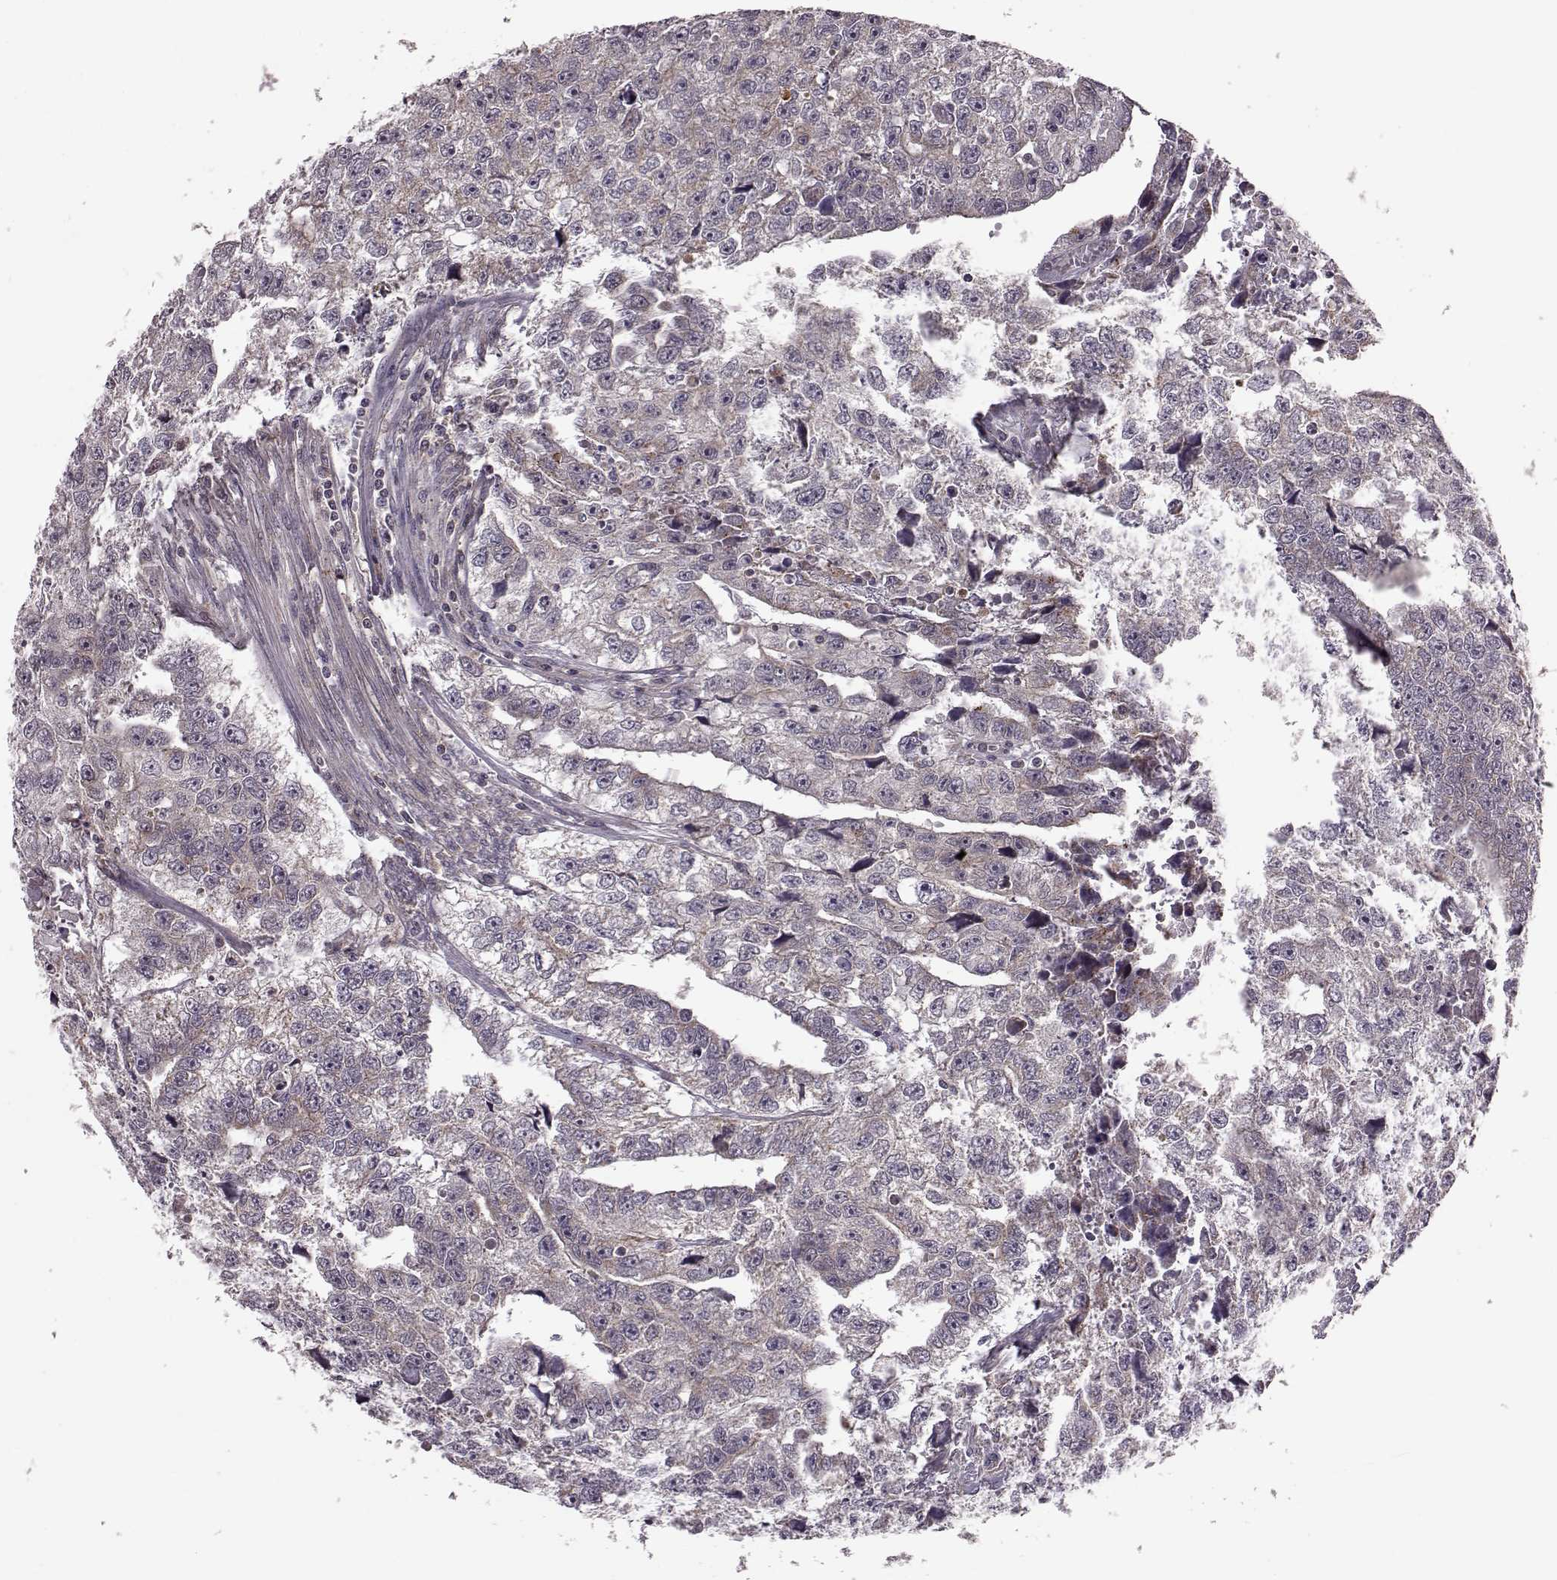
{"staining": {"intensity": "weak", "quantity": "25%-75%", "location": "cytoplasmic/membranous"}, "tissue": "testis cancer", "cell_type": "Tumor cells", "image_type": "cancer", "snomed": [{"axis": "morphology", "description": "Carcinoma, Embryonal, NOS"}, {"axis": "morphology", "description": "Teratoma, malignant, NOS"}, {"axis": "topography", "description": "Testis"}], "caption": "Tumor cells exhibit low levels of weak cytoplasmic/membranous staining in about 25%-75% of cells in human embryonal carcinoma (testis).", "gene": "FNIP2", "patient": {"sex": "male", "age": 44}}